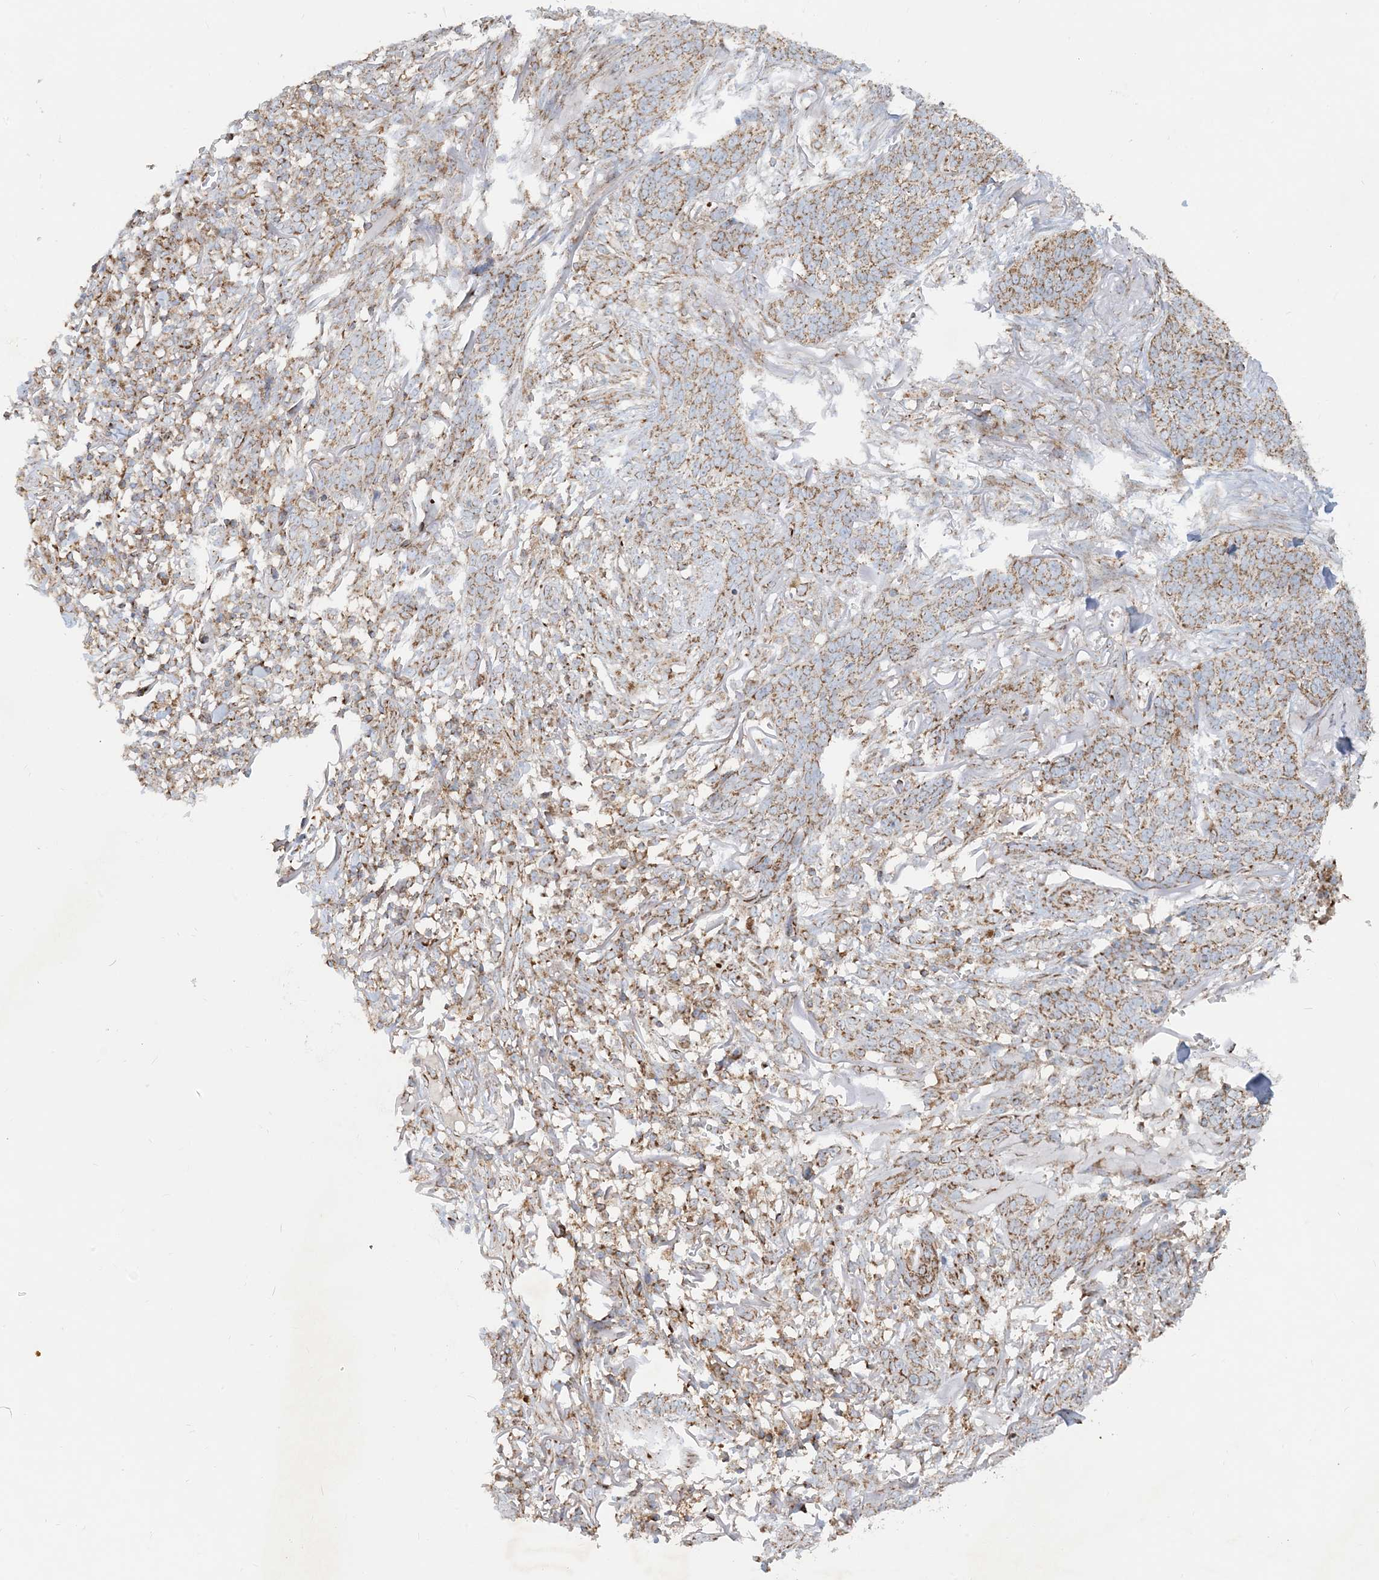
{"staining": {"intensity": "moderate", "quantity": ">75%", "location": "cytoplasmic/membranous"}, "tissue": "skin cancer", "cell_type": "Tumor cells", "image_type": "cancer", "snomed": [{"axis": "morphology", "description": "Basal cell carcinoma"}, {"axis": "topography", "description": "Skin"}], "caption": "DAB immunohistochemical staining of human skin cancer demonstrates moderate cytoplasmic/membranous protein positivity in approximately >75% of tumor cells.", "gene": "BEND4", "patient": {"sex": "male", "age": 85}}